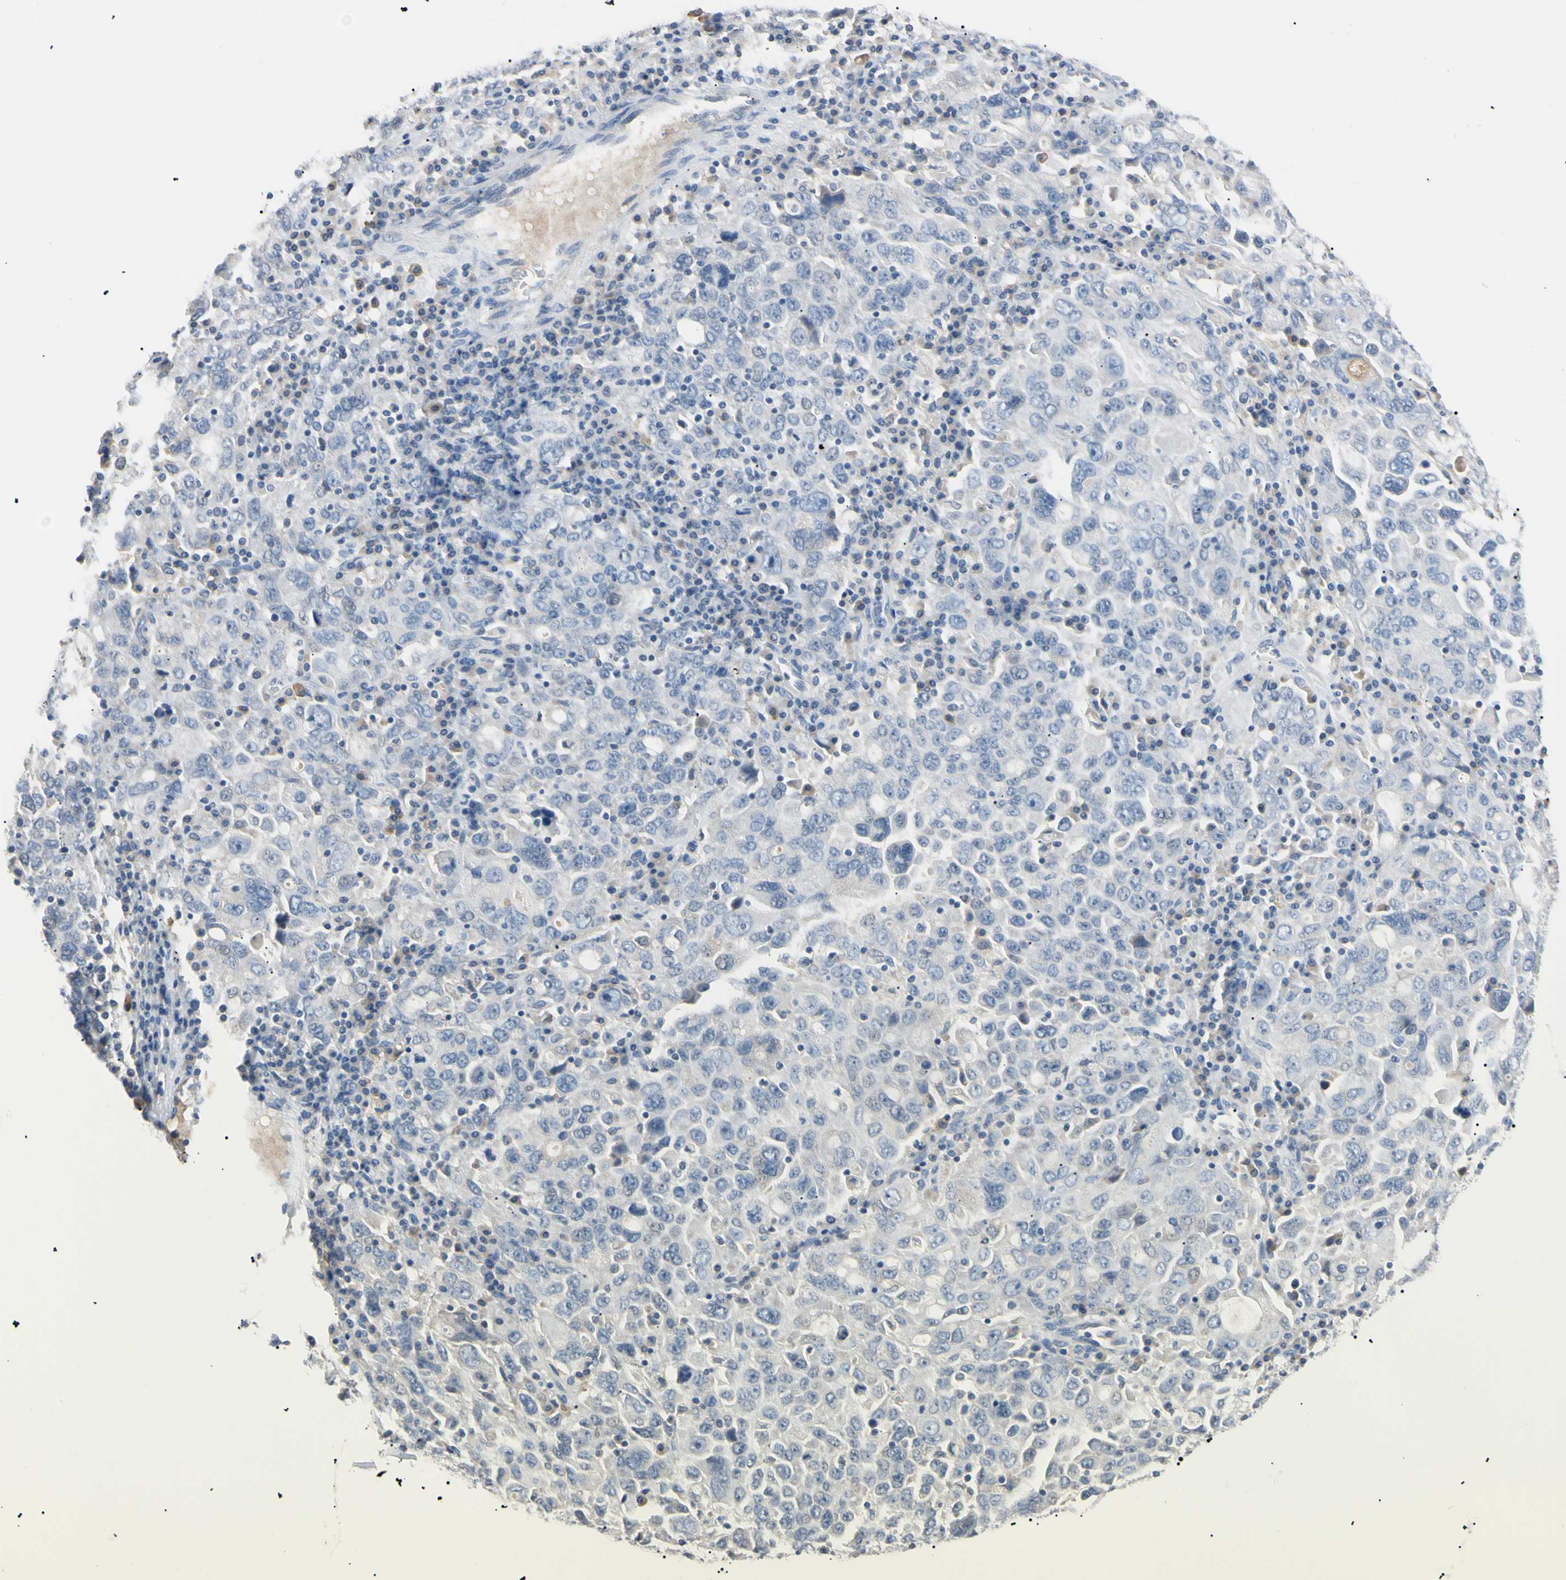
{"staining": {"intensity": "negative", "quantity": "none", "location": "none"}, "tissue": "ovarian cancer", "cell_type": "Tumor cells", "image_type": "cancer", "snomed": [{"axis": "morphology", "description": "Carcinoma, endometroid"}, {"axis": "topography", "description": "Ovary"}], "caption": "High magnification brightfield microscopy of endometroid carcinoma (ovarian) stained with DAB (brown) and counterstained with hematoxylin (blue): tumor cells show no significant expression.", "gene": "CGB3", "patient": {"sex": "female", "age": 62}}